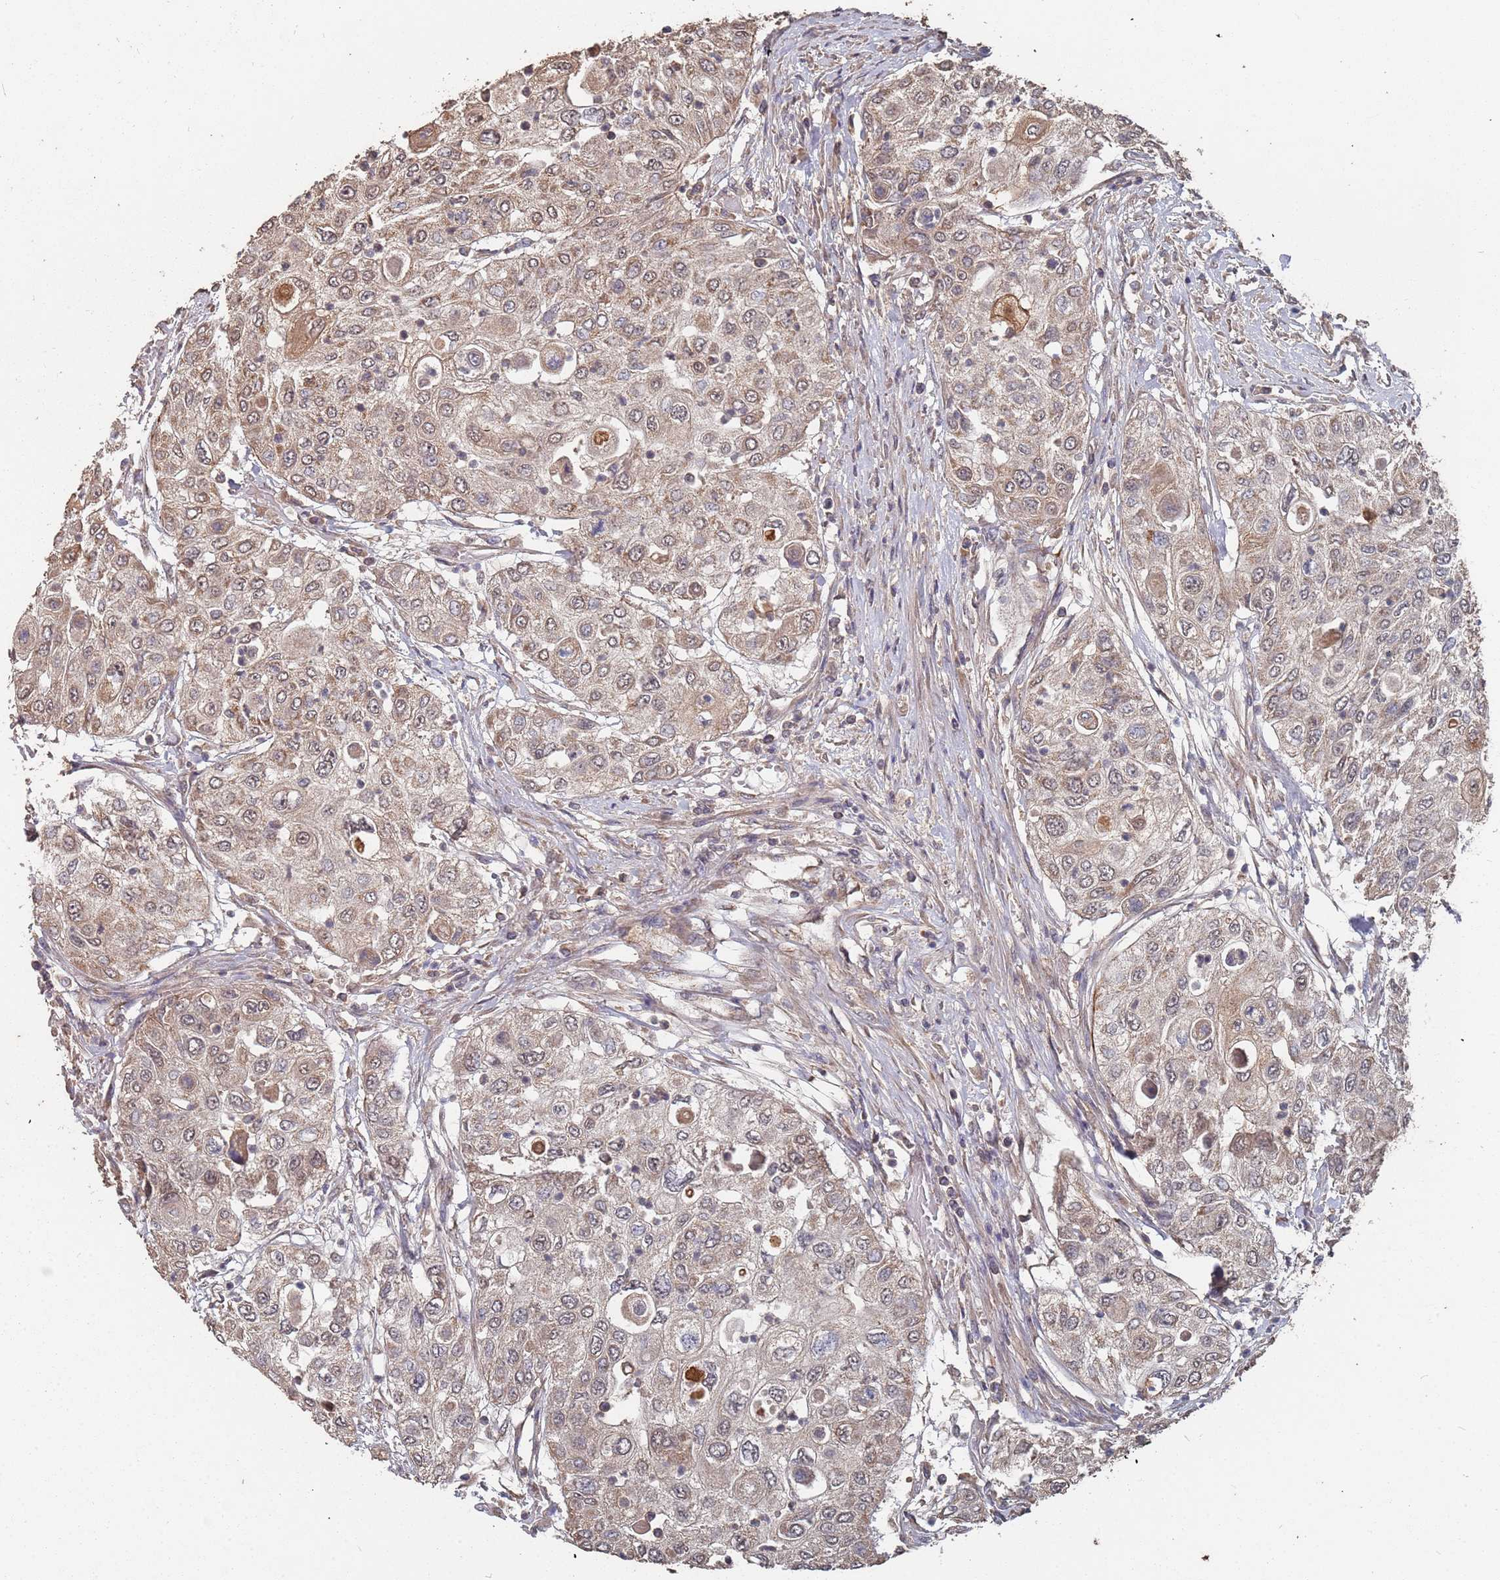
{"staining": {"intensity": "moderate", "quantity": ">75%", "location": "cytoplasmic/membranous,nuclear"}, "tissue": "urothelial cancer", "cell_type": "Tumor cells", "image_type": "cancer", "snomed": [{"axis": "morphology", "description": "Urothelial carcinoma, High grade"}, {"axis": "topography", "description": "Urinary bladder"}], "caption": "High-grade urothelial carcinoma stained with a brown dye displays moderate cytoplasmic/membranous and nuclear positive staining in about >75% of tumor cells.", "gene": "PRORP", "patient": {"sex": "female", "age": 79}}